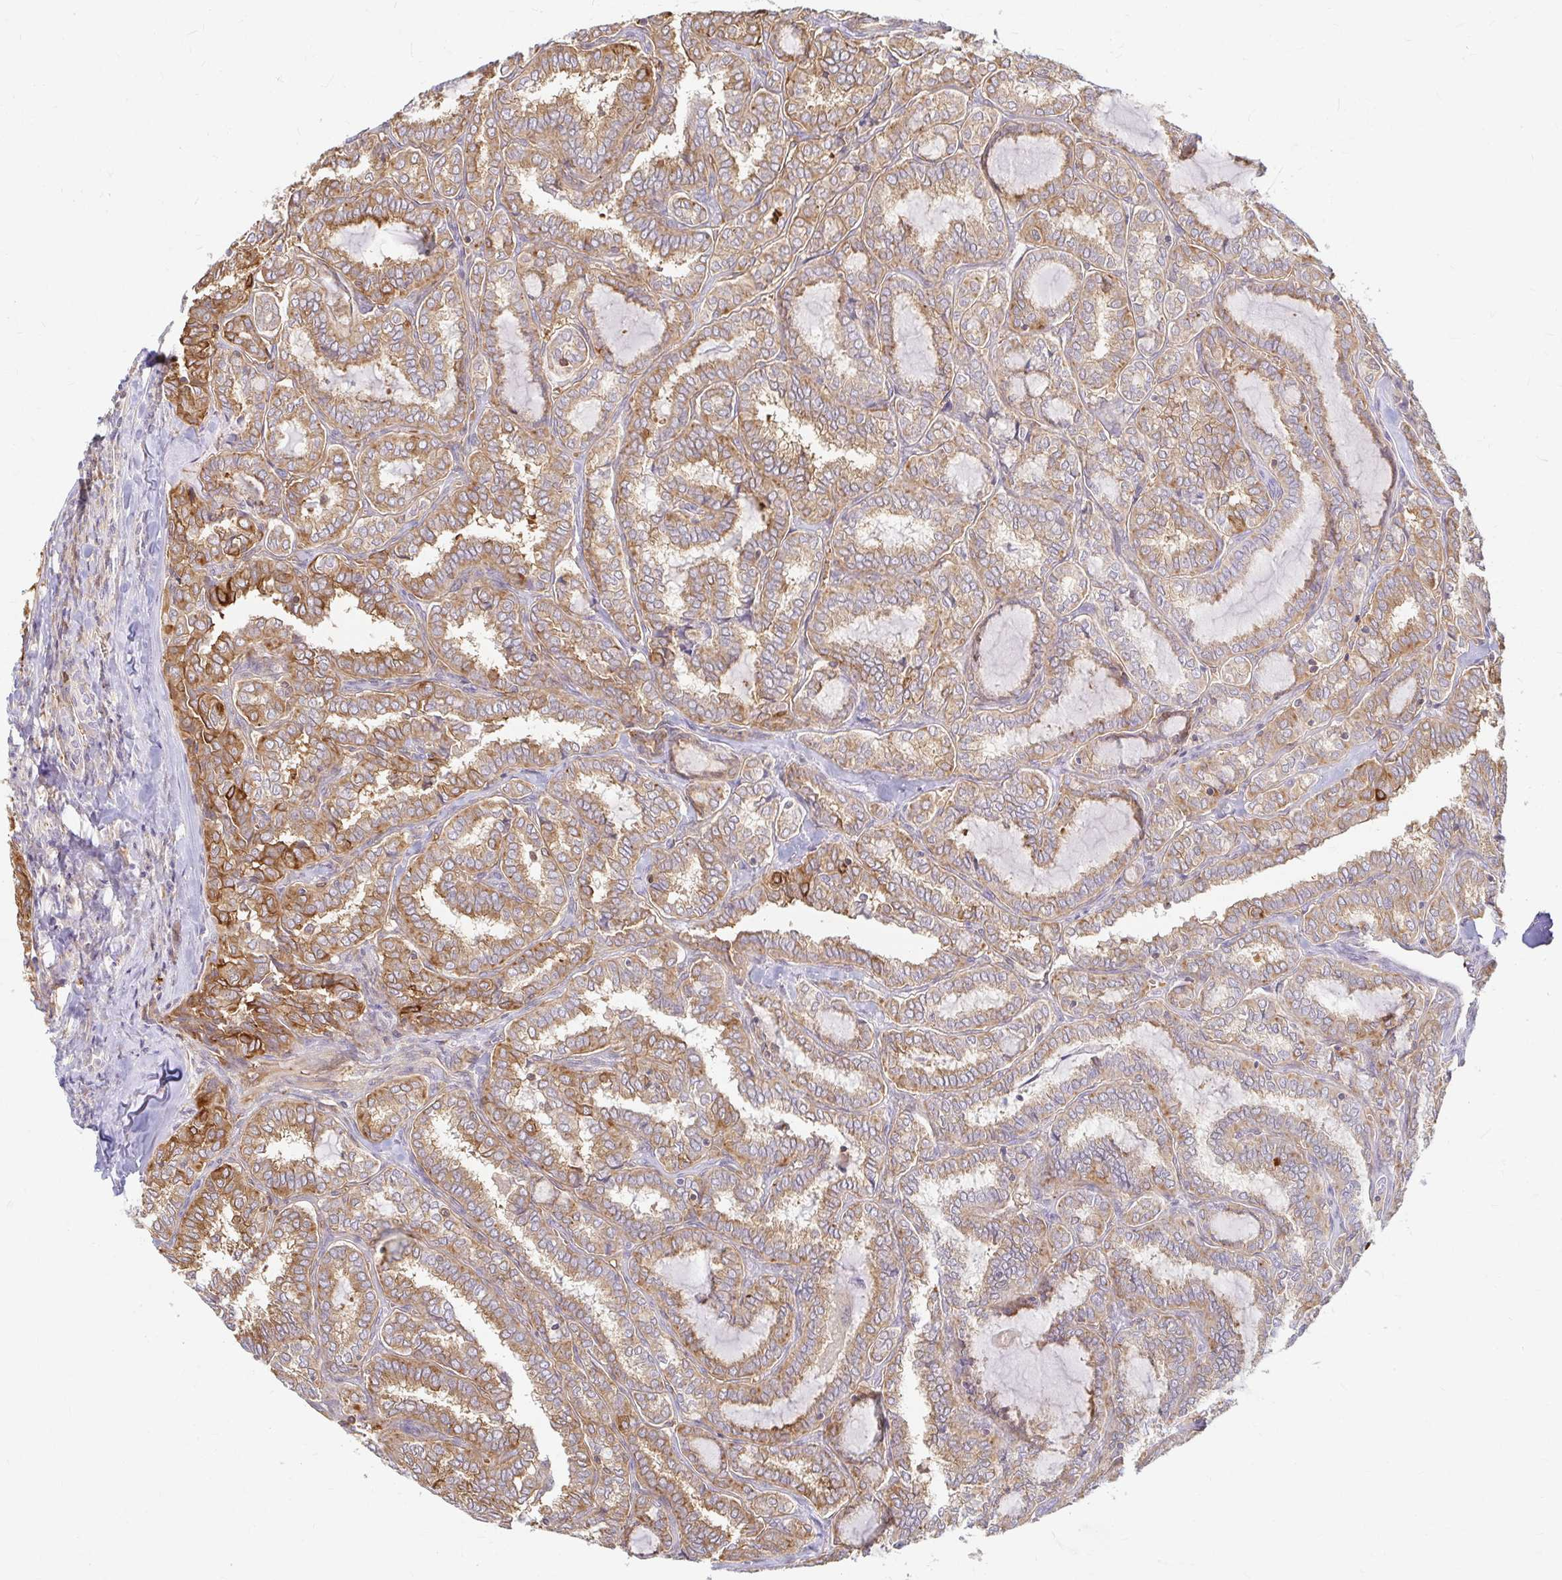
{"staining": {"intensity": "moderate", "quantity": ">75%", "location": "cytoplasmic/membranous"}, "tissue": "thyroid cancer", "cell_type": "Tumor cells", "image_type": "cancer", "snomed": [{"axis": "morphology", "description": "Papillary adenocarcinoma, NOS"}, {"axis": "topography", "description": "Thyroid gland"}], "caption": "High-magnification brightfield microscopy of papillary adenocarcinoma (thyroid) stained with DAB (brown) and counterstained with hematoxylin (blue). tumor cells exhibit moderate cytoplasmic/membranous positivity is seen in about>75% of cells.", "gene": "CAST", "patient": {"sex": "female", "age": 30}}